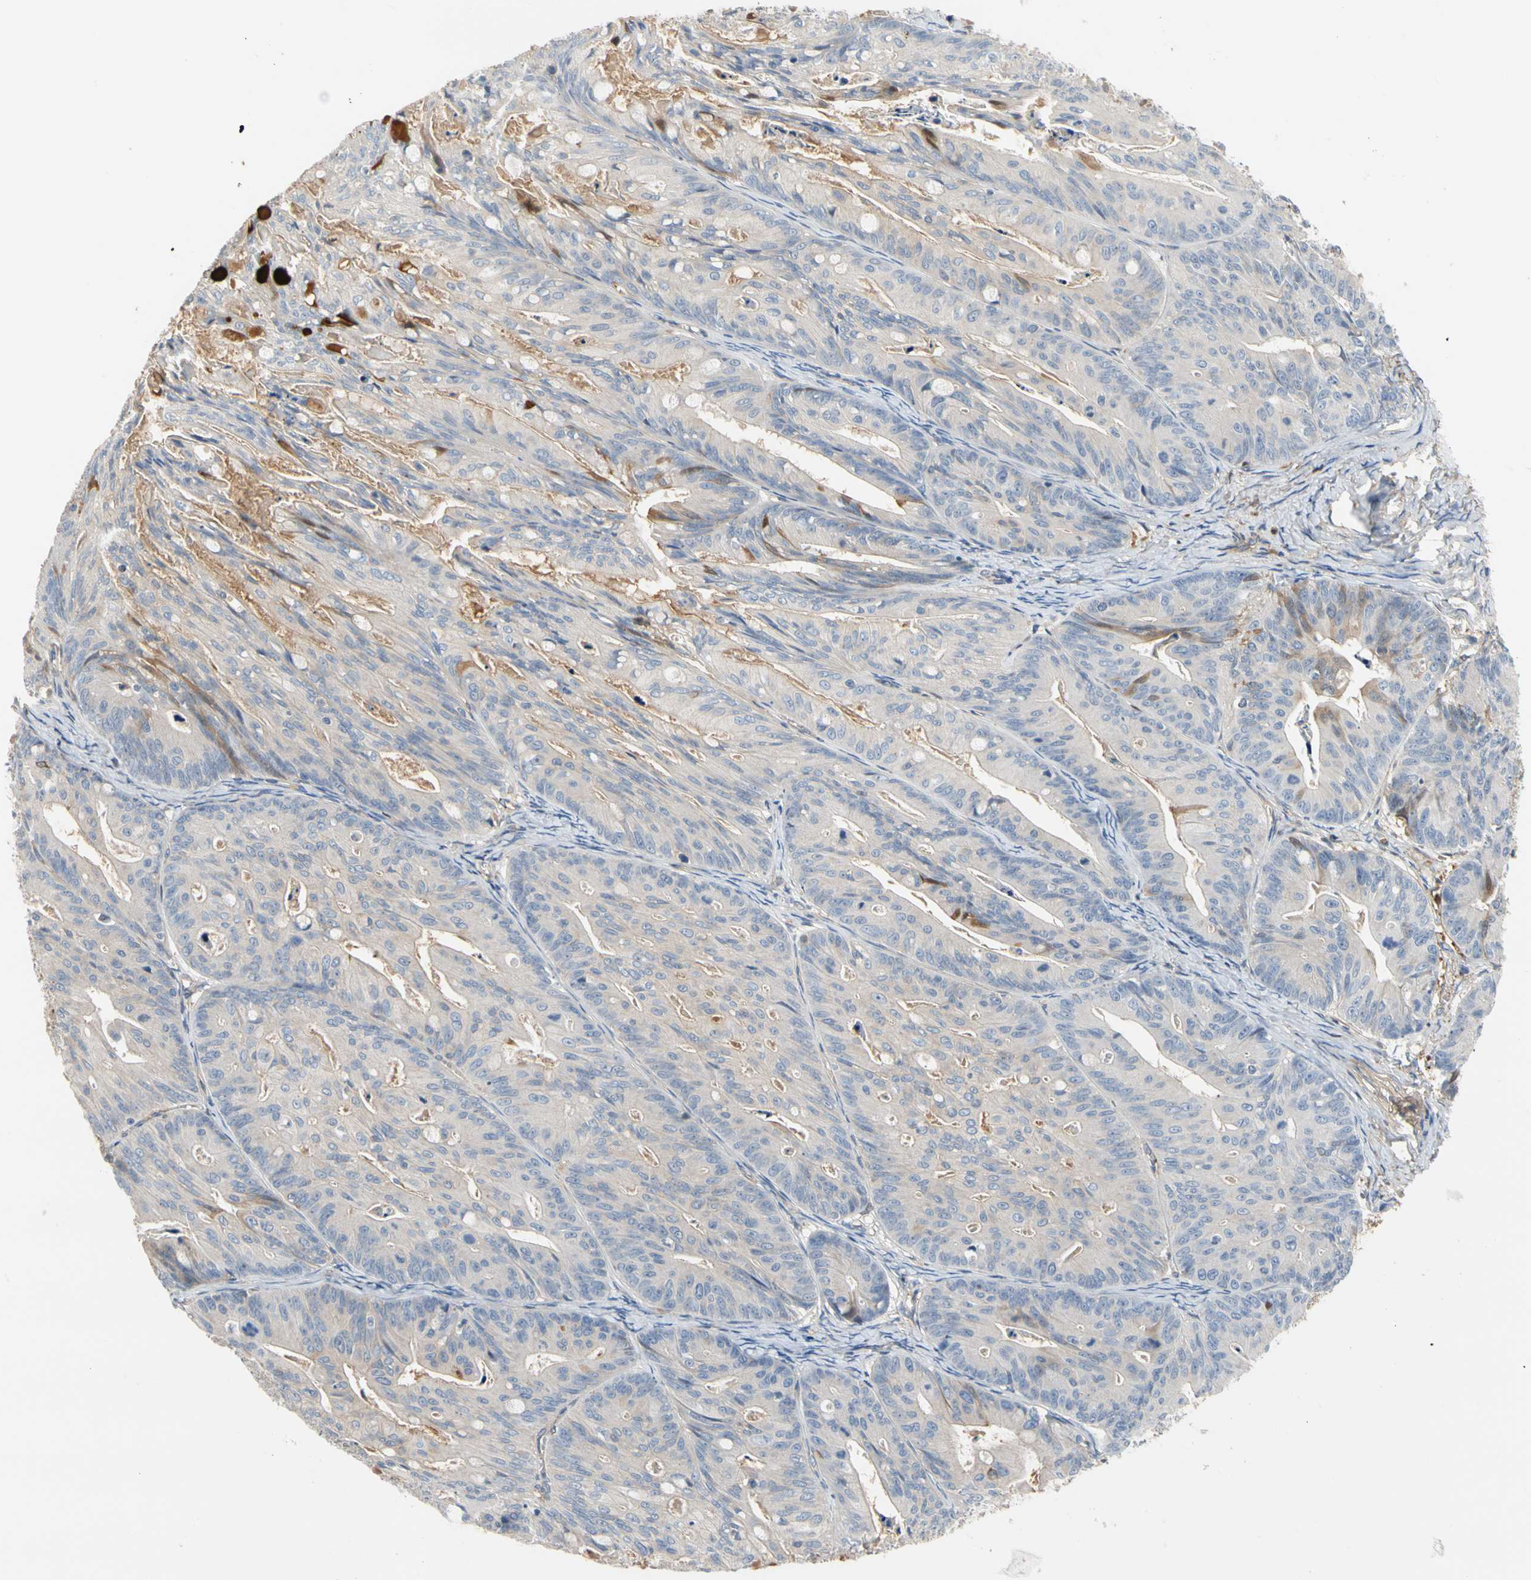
{"staining": {"intensity": "negative", "quantity": "none", "location": "none"}, "tissue": "ovarian cancer", "cell_type": "Tumor cells", "image_type": "cancer", "snomed": [{"axis": "morphology", "description": "Cystadenocarcinoma, mucinous, NOS"}, {"axis": "topography", "description": "Ovary"}], "caption": "Immunohistochemistry (IHC) of ovarian cancer reveals no expression in tumor cells.", "gene": "ENTREP3", "patient": {"sex": "female", "age": 37}}